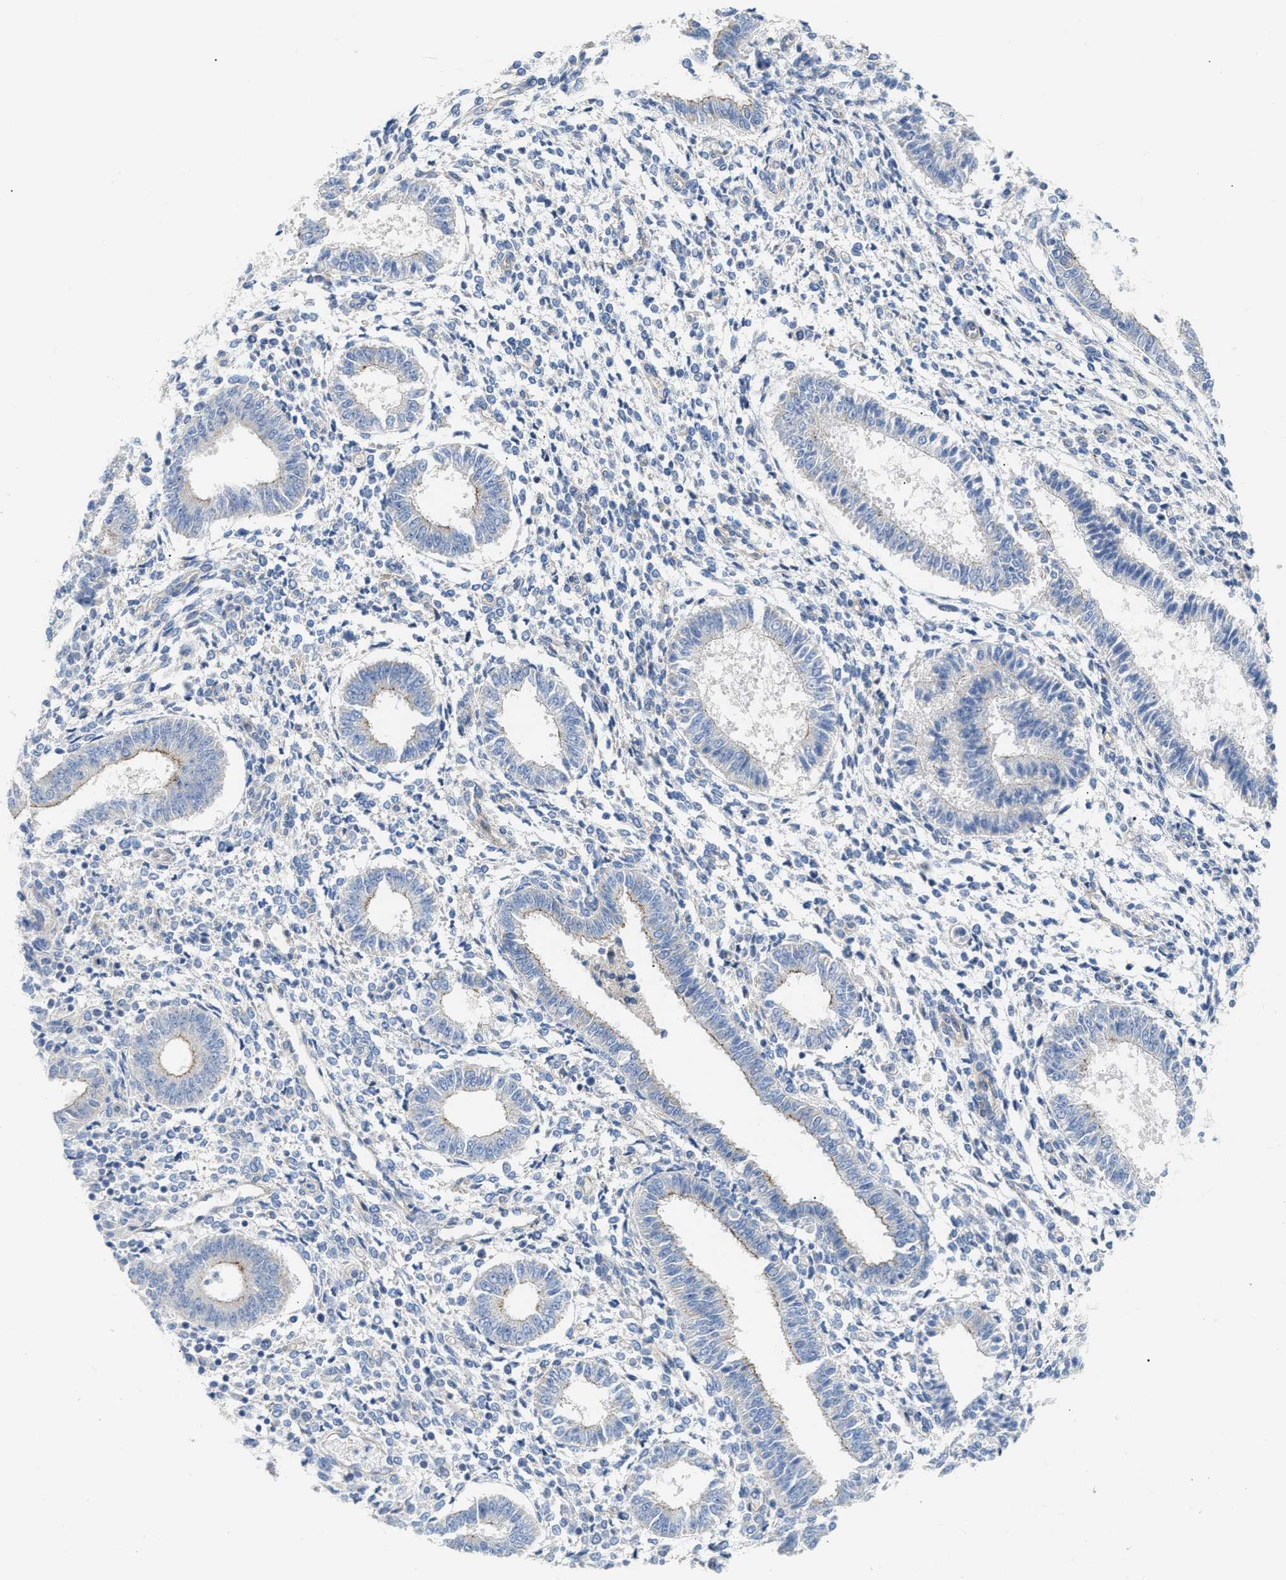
{"staining": {"intensity": "negative", "quantity": "none", "location": "none"}, "tissue": "endometrium", "cell_type": "Cells in endometrial stroma", "image_type": "normal", "snomed": [{"axis": "morphology", "description": "Normal tissue, NOS"}, {"axis": "topography", "description": "Endometrium"}], "caption": "Immunohistochemical staining of benign human endometrium displays no significant expression in cells in endometrial stroma.", "gene": "FHL1", "patient": {"sex": "female", "age": 35}}